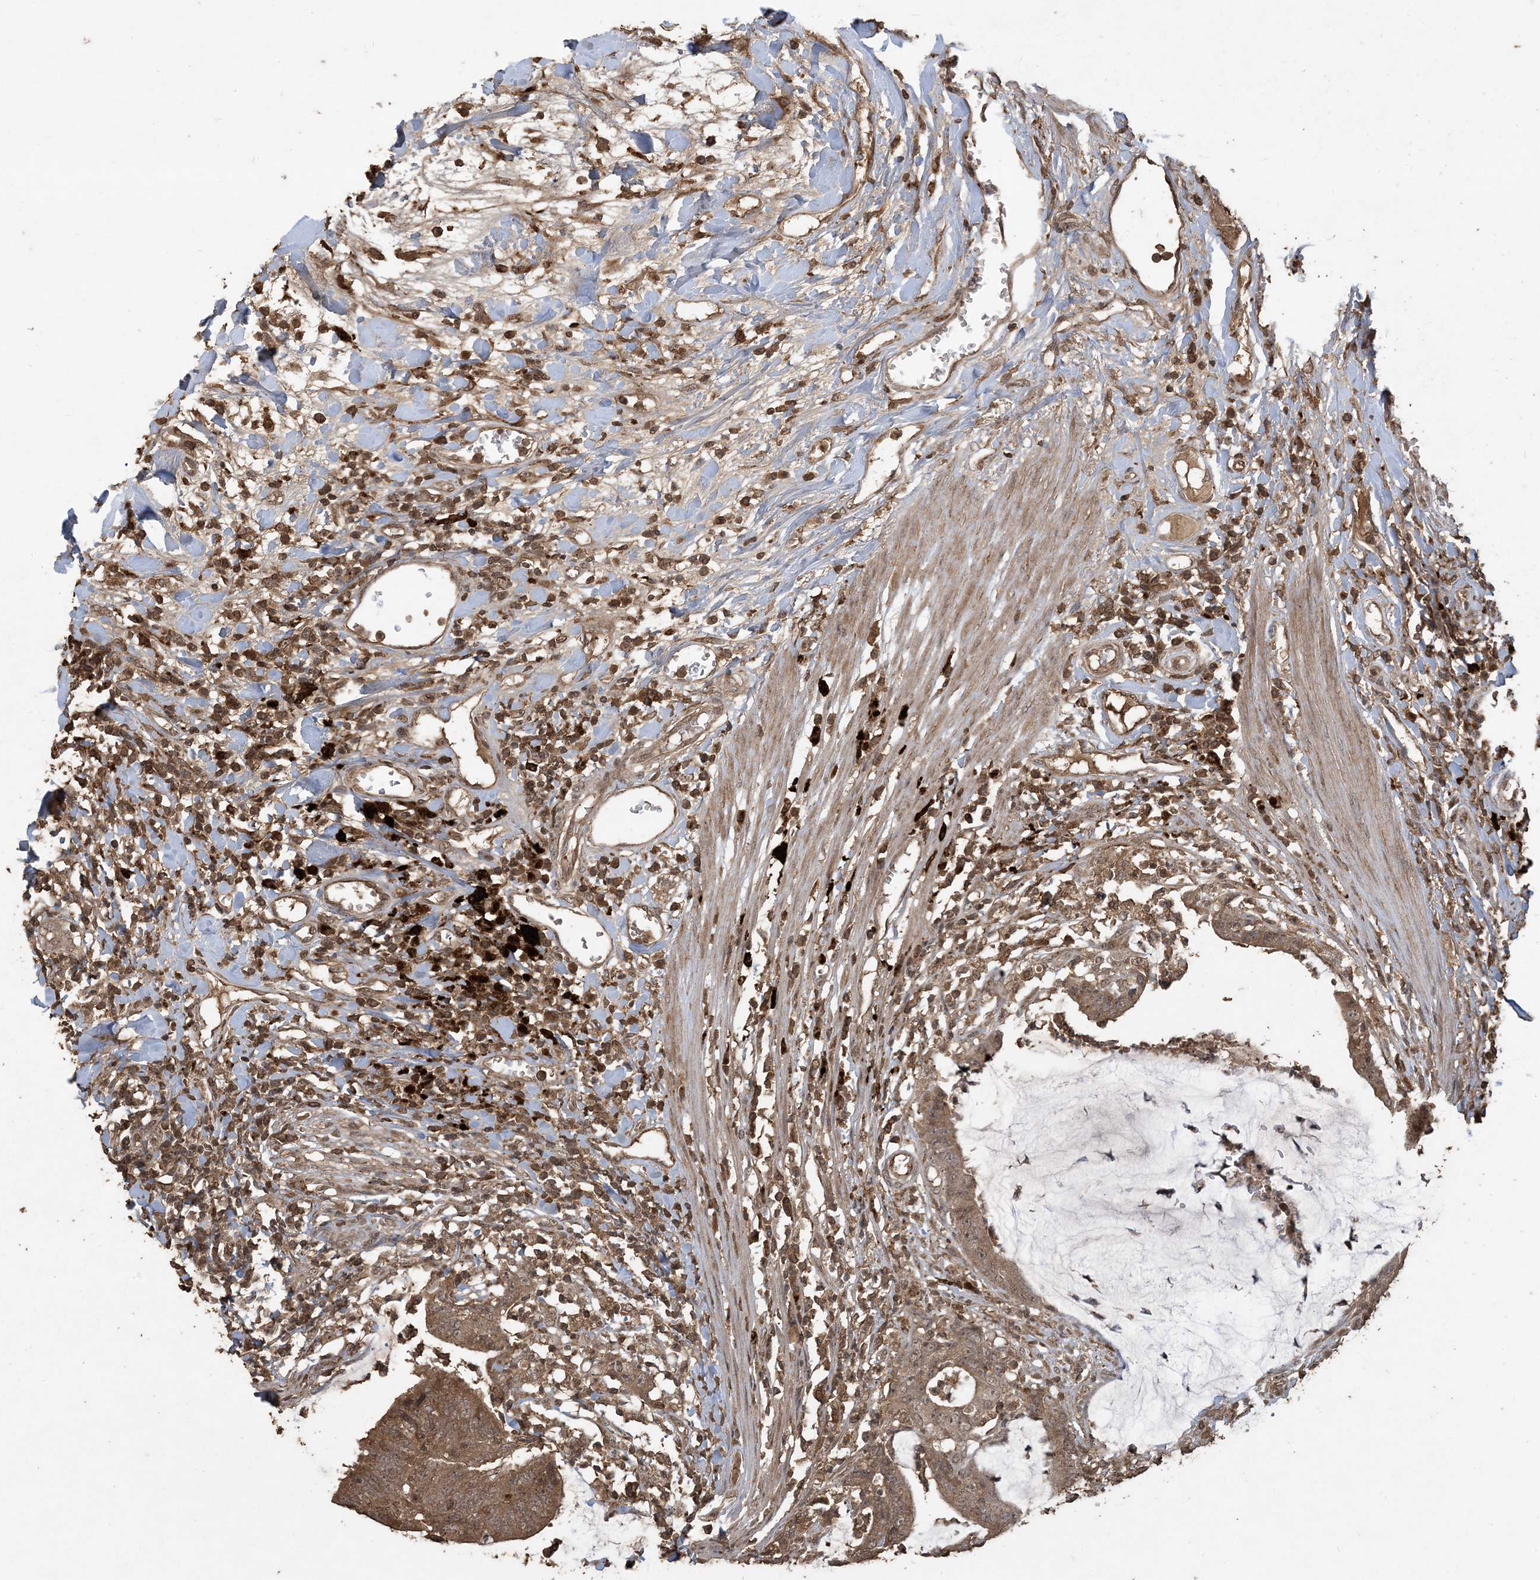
{"staining": {"intensity": "moderate", "quantity": ">75%", "location": "cytoplasmic/membranous"}, "tissue": "colorectal cancer", "cell_type": "Tumor cells", "image_type": "cancer", "snomed": [{"axis": "morphology", "description": "Adenocarcinoma, NOS"}, {"axis": "topography", "description": "Rectum"}], "caption": "A brown stain shows moderate cytoplasmic/membranous staining of a protein in colorectal cancer (adenocarcinoma) tumor cells.", "gene": "EFCAB8", "patient": {"sex": "female", "age": 66}}